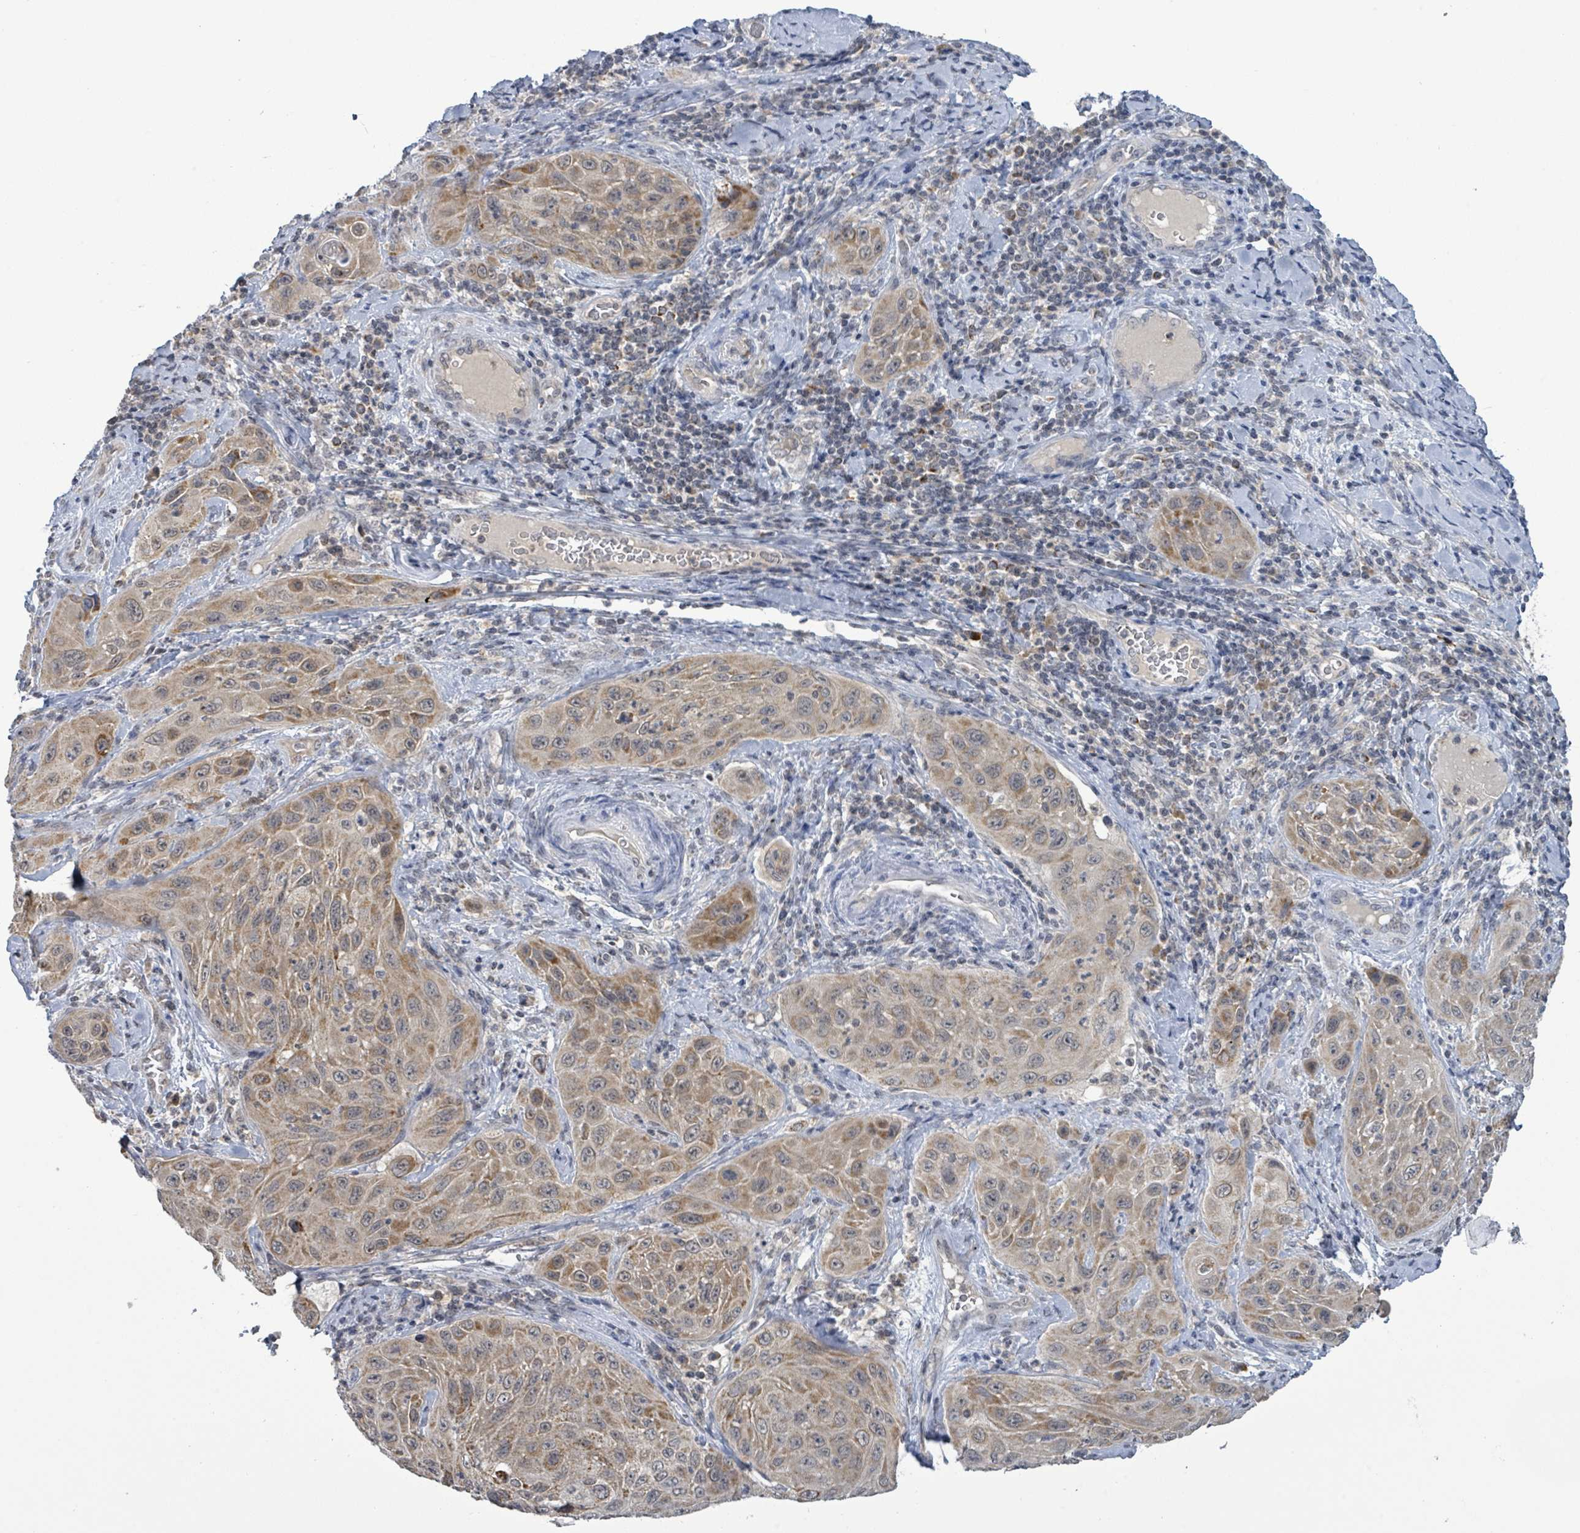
{"staining": {"intensity": "moderate", "quantity": ">75%", "location": "cytoplasmic/membranous"}, "tissue": "cervical cancer", "cell_type": "Tumor cells", "image_type": "cancer", "snomed": [{"axis": "morphology", "description": "Squamous cell carcinoma, NOS"}, {"axis": "topography", "description": "Cervix"}], "caption": "The immunohistochemical stain highlights moderate cytoplasmic/membranous staining in tumor cells of squamous cell carcinoma (cervical) tissue.", "gene": "COQ10B", "patient": {"sex": "female", "age": 42}}